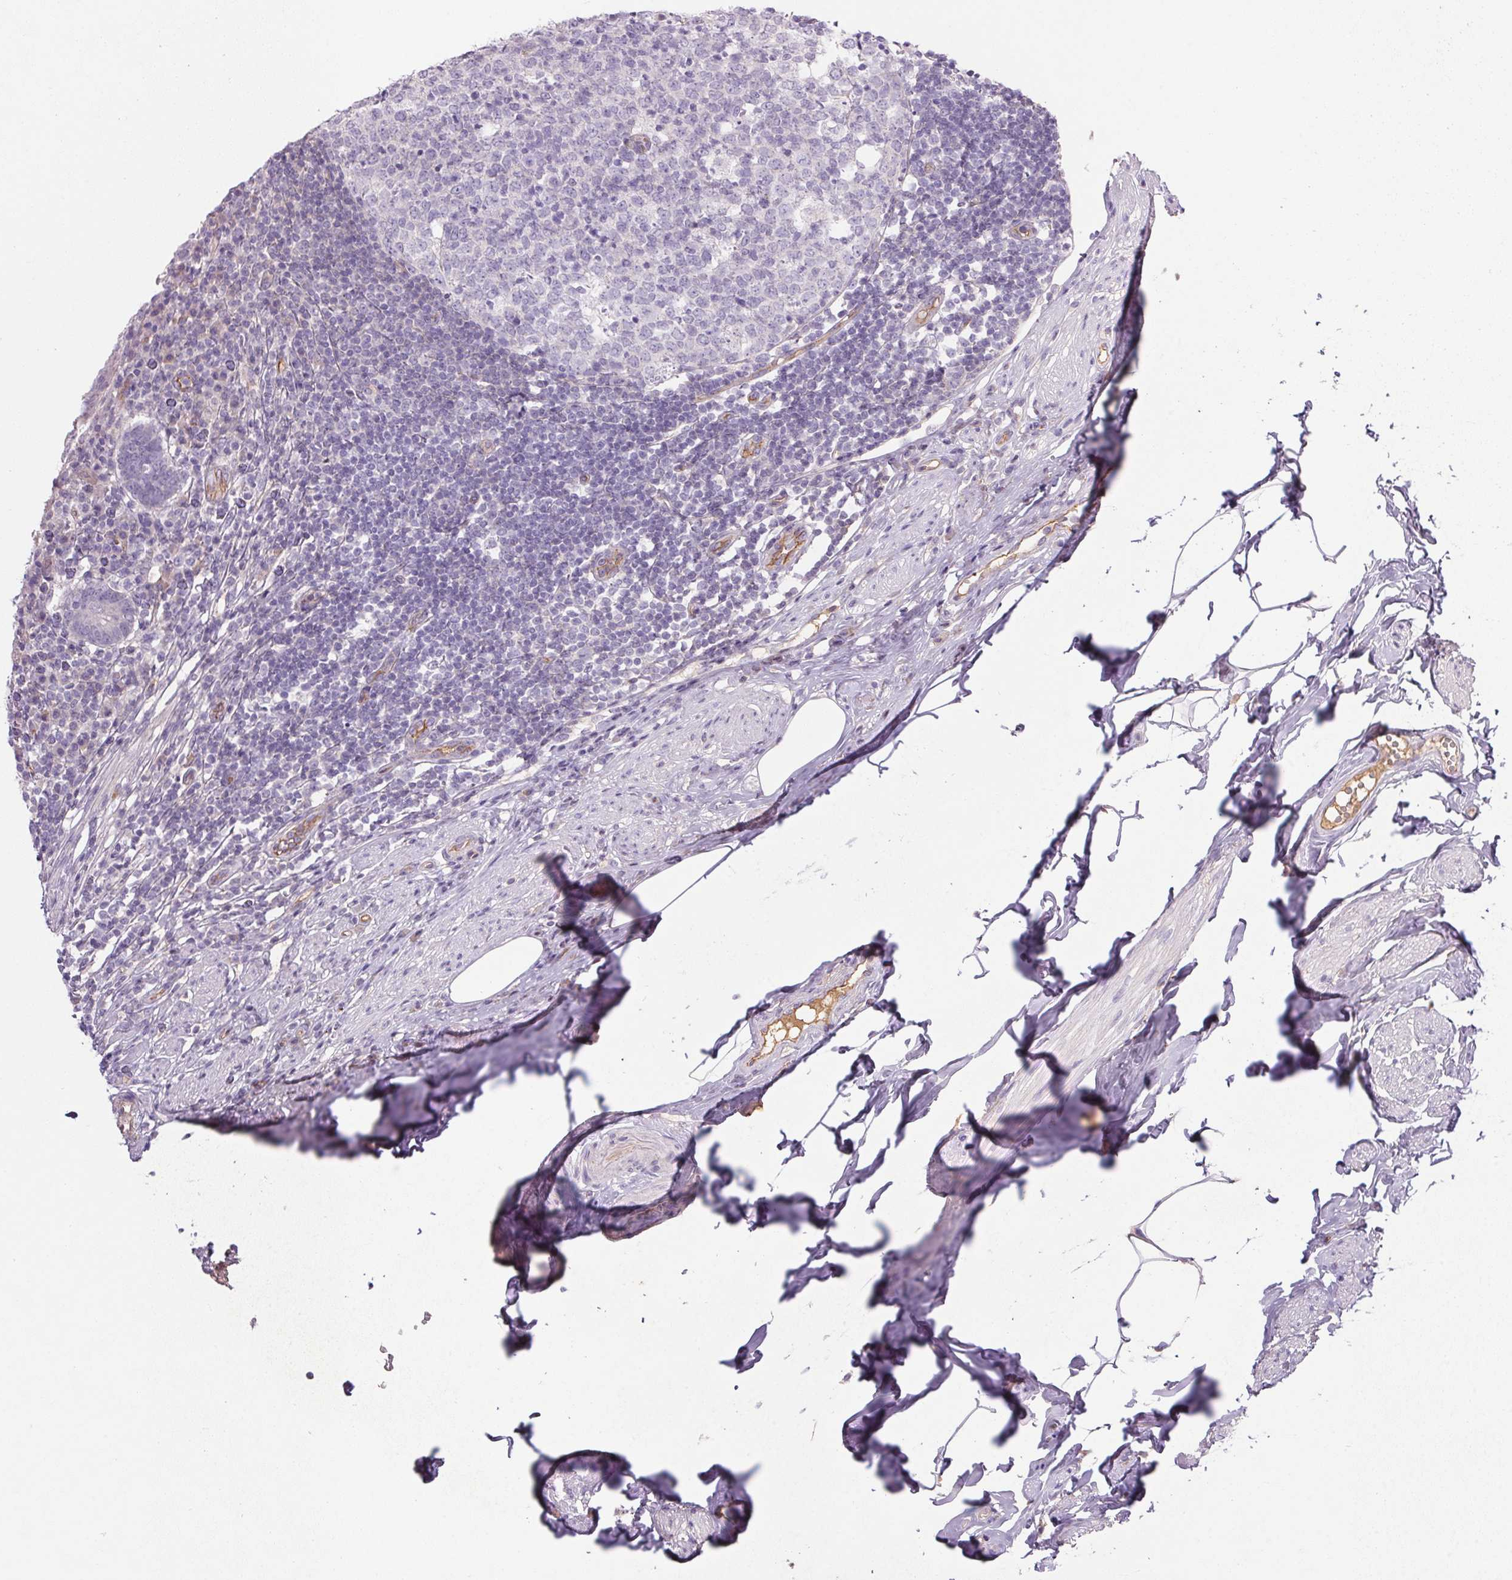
{"staining": {"intensity": "negative", "quantity": "none", "location": "none"}, "tissue": "appendix", "cell_type": "Glandular cells", "image_type": "normal", "snomed": [{"axis": "morphology", "description": "Normal tissue, NOS"}, {"axis": "topography", "description": "Appendix"}], "caption": "An image of appendix stained for a protein exhibits no brown staining in glandular cells.", "gene": "APOC4", "patient": {"sex": "female", "age": 56}}